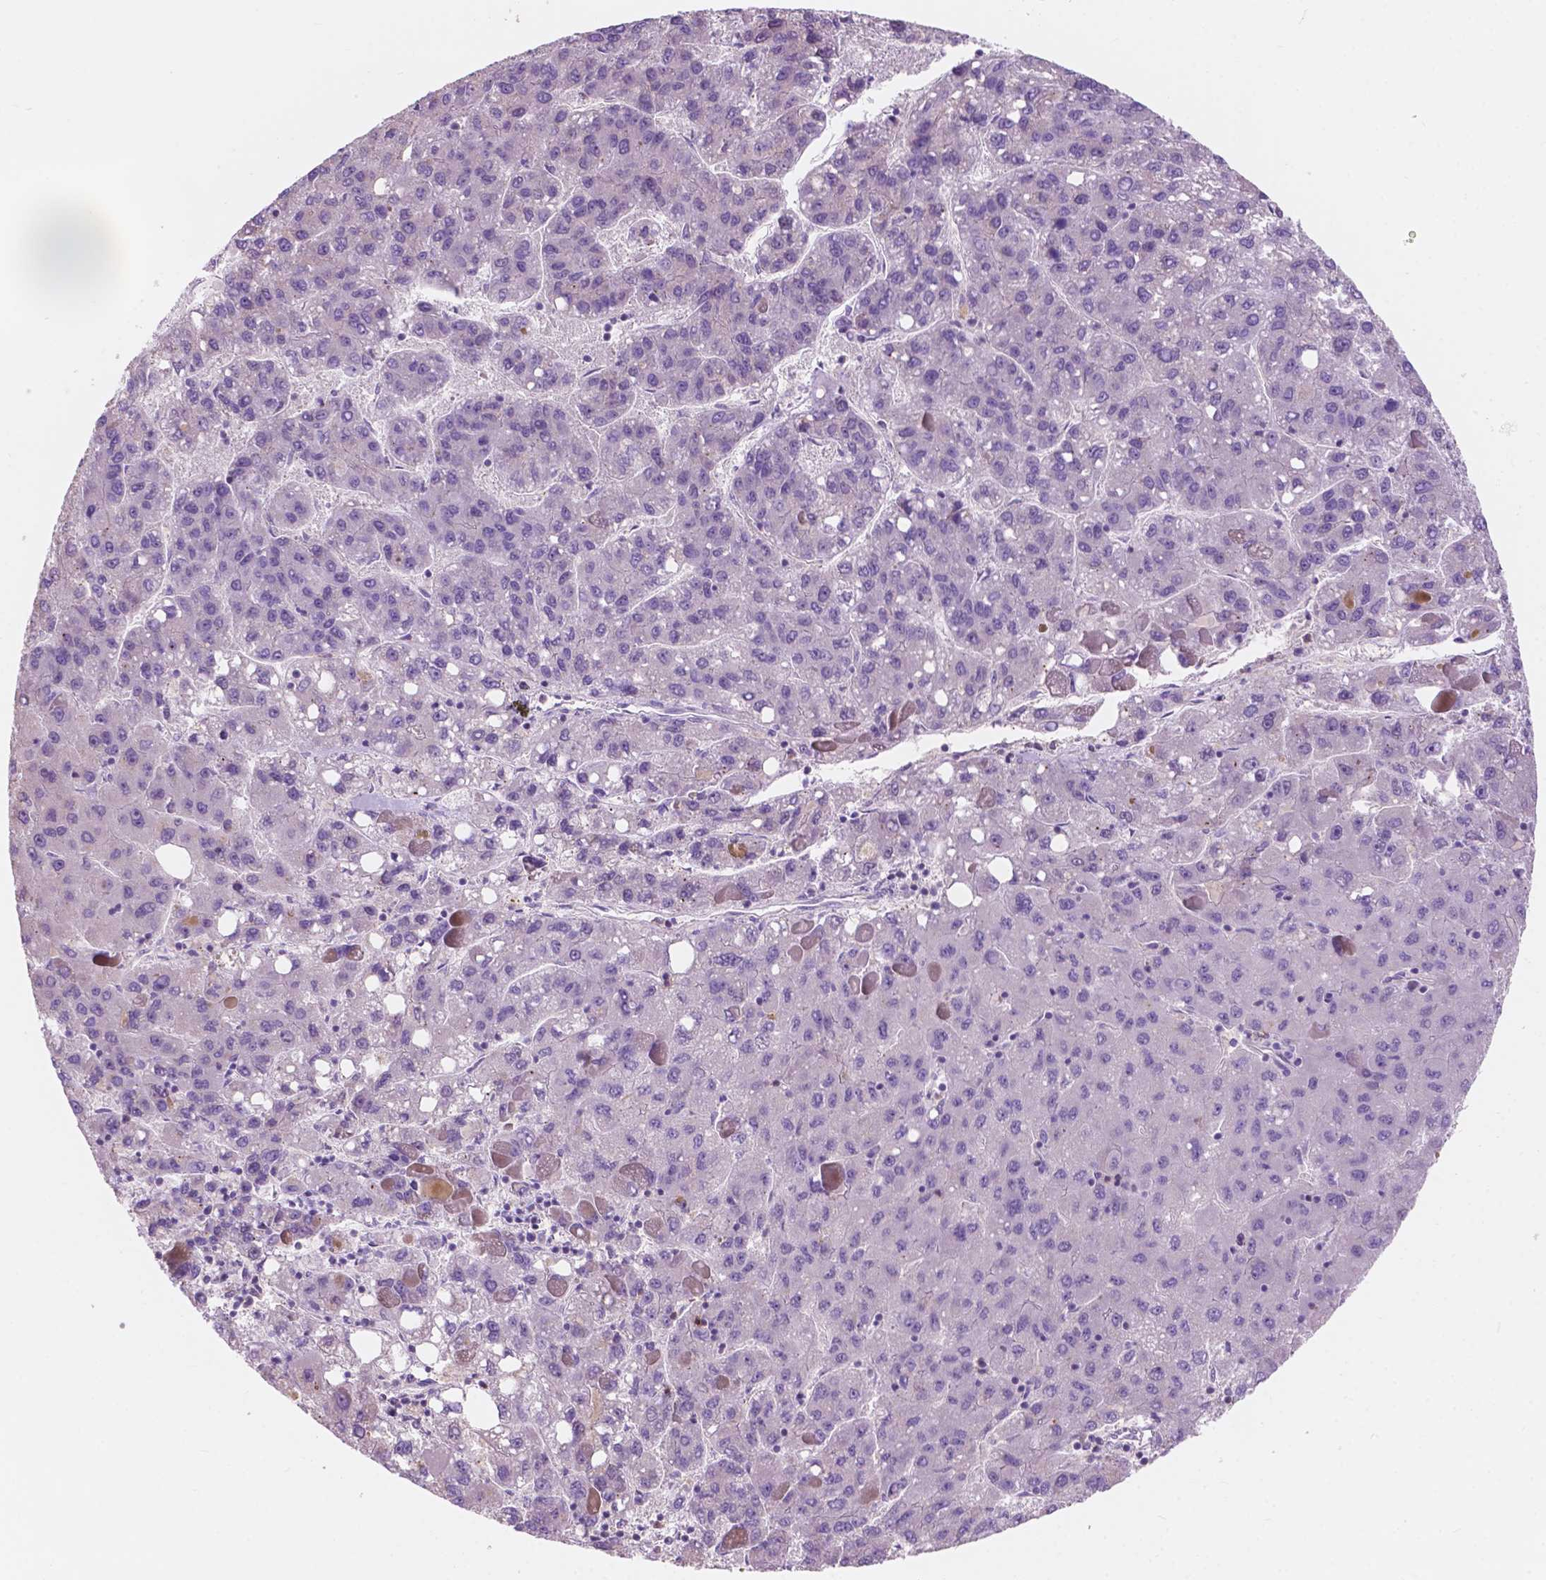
{"staining": {"intensity": "negative", "quantity": "none", "location": "none"}, "tissue": "liver cancer", "cell_type": "Tumor cells", "image_type": "cancer", "snomed": [{"axis": "morphology", "description": "Carcinoma, Hepatocellular, NOS"}, {"axis": "topography", "description": "Liver"}], "caption": "This is an immunohistochemistry micrograph of liver cancer (hepatocellular carcinoma). There is no staining in tumor cells.", "gene": "SEMA4A", "patient": {"sex": "female", "age": 82}}